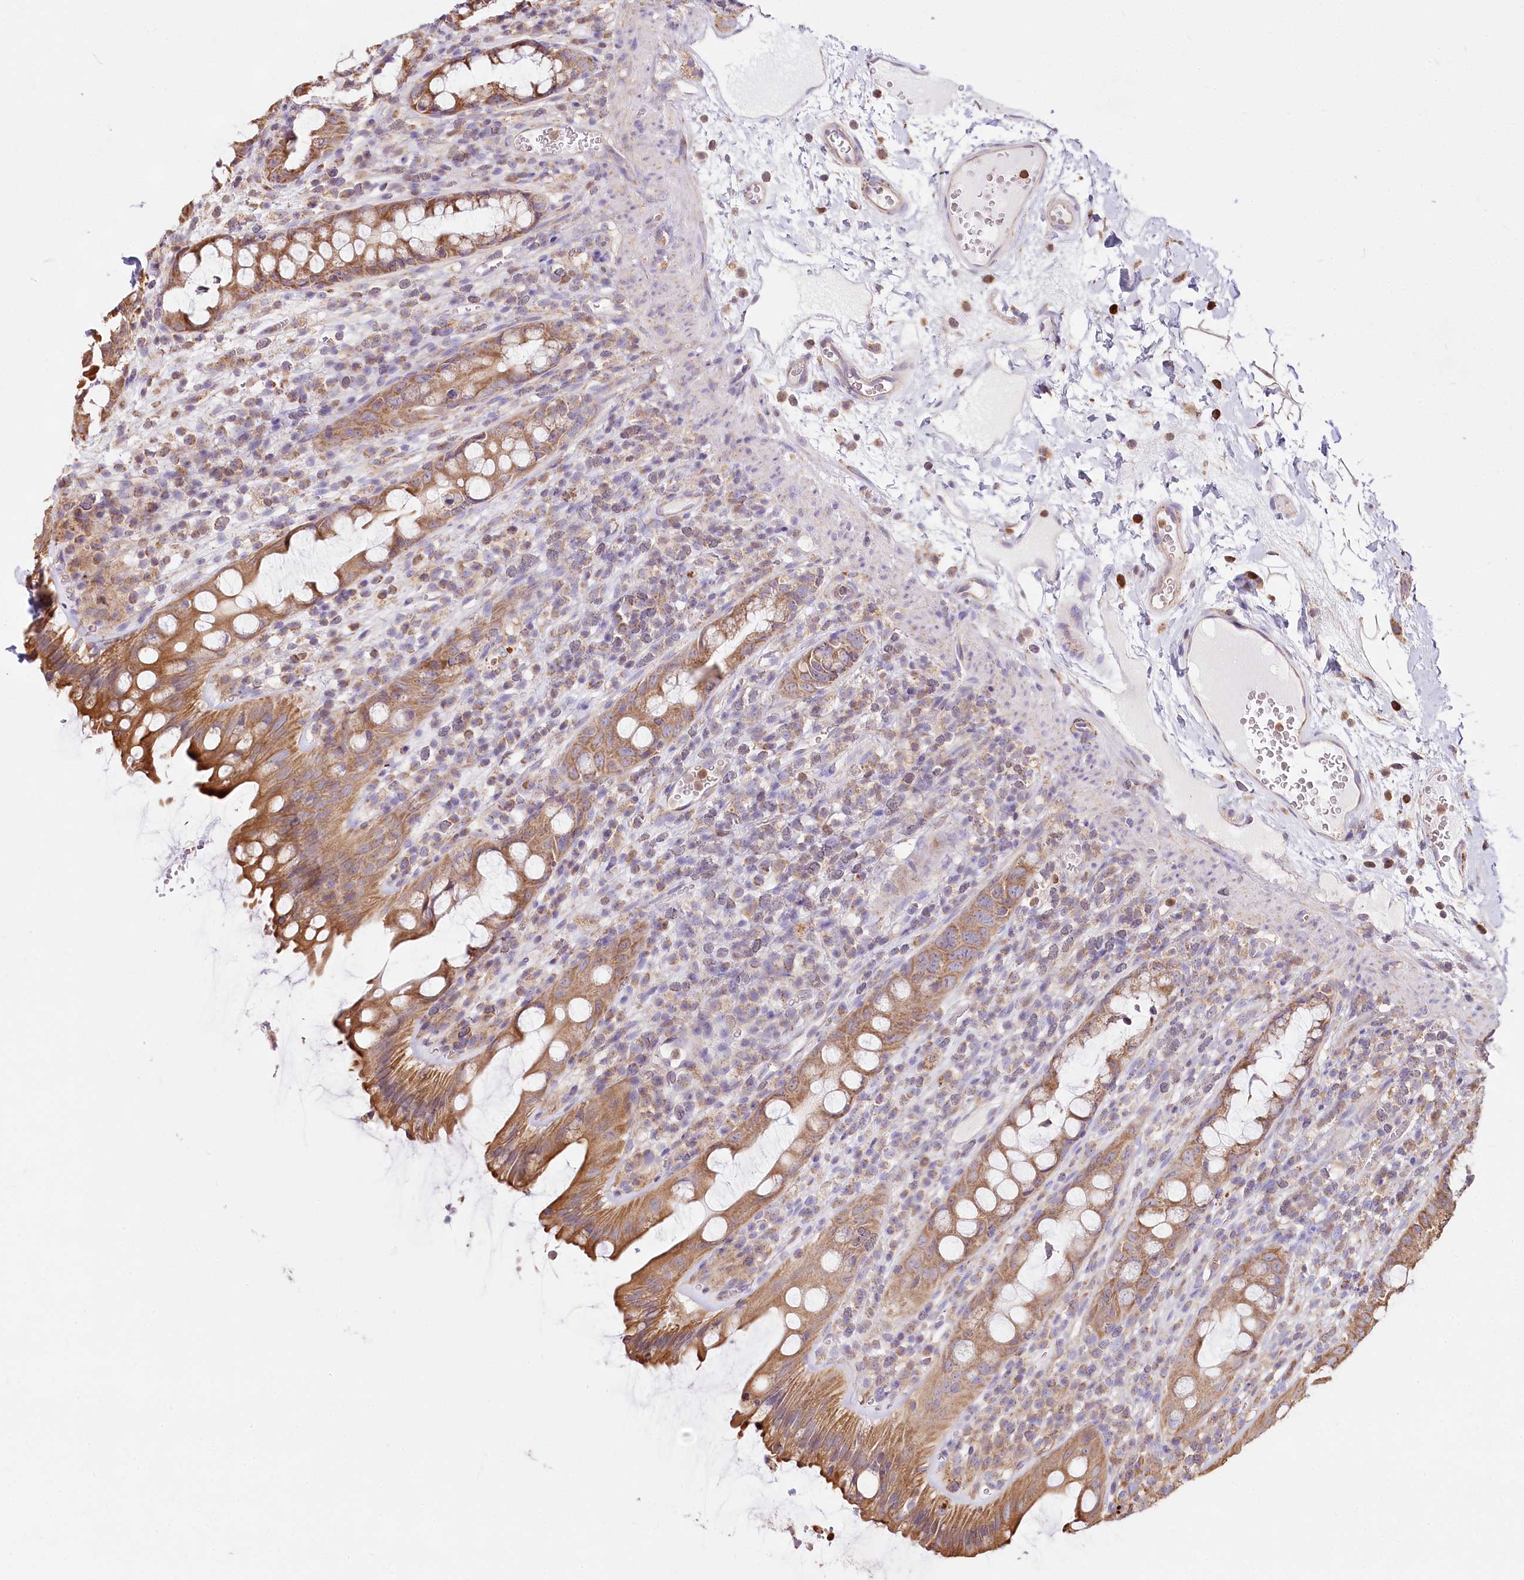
{"staining": {"intensity": "moderate", "quantity": ">75%", "location": "cytoplasmic/membranous"}, "tissue": "rectum", "cell_type": "Glandular cells", "image_type": "normal", "snomed": [{"axis": "morphology", "description": "Normal tissue, NOS"}, {"axis": "topography", "description": "Rectum"}], "caption": "Protein expression analysis of unremarkable rectum reveals moderate cytoplasmic/membranous expression in approximately >75% of glandular cells. Nuclei are stained in blue.", "gene": "TASOR2", "patient": {"sex": "female", "age": 57}}